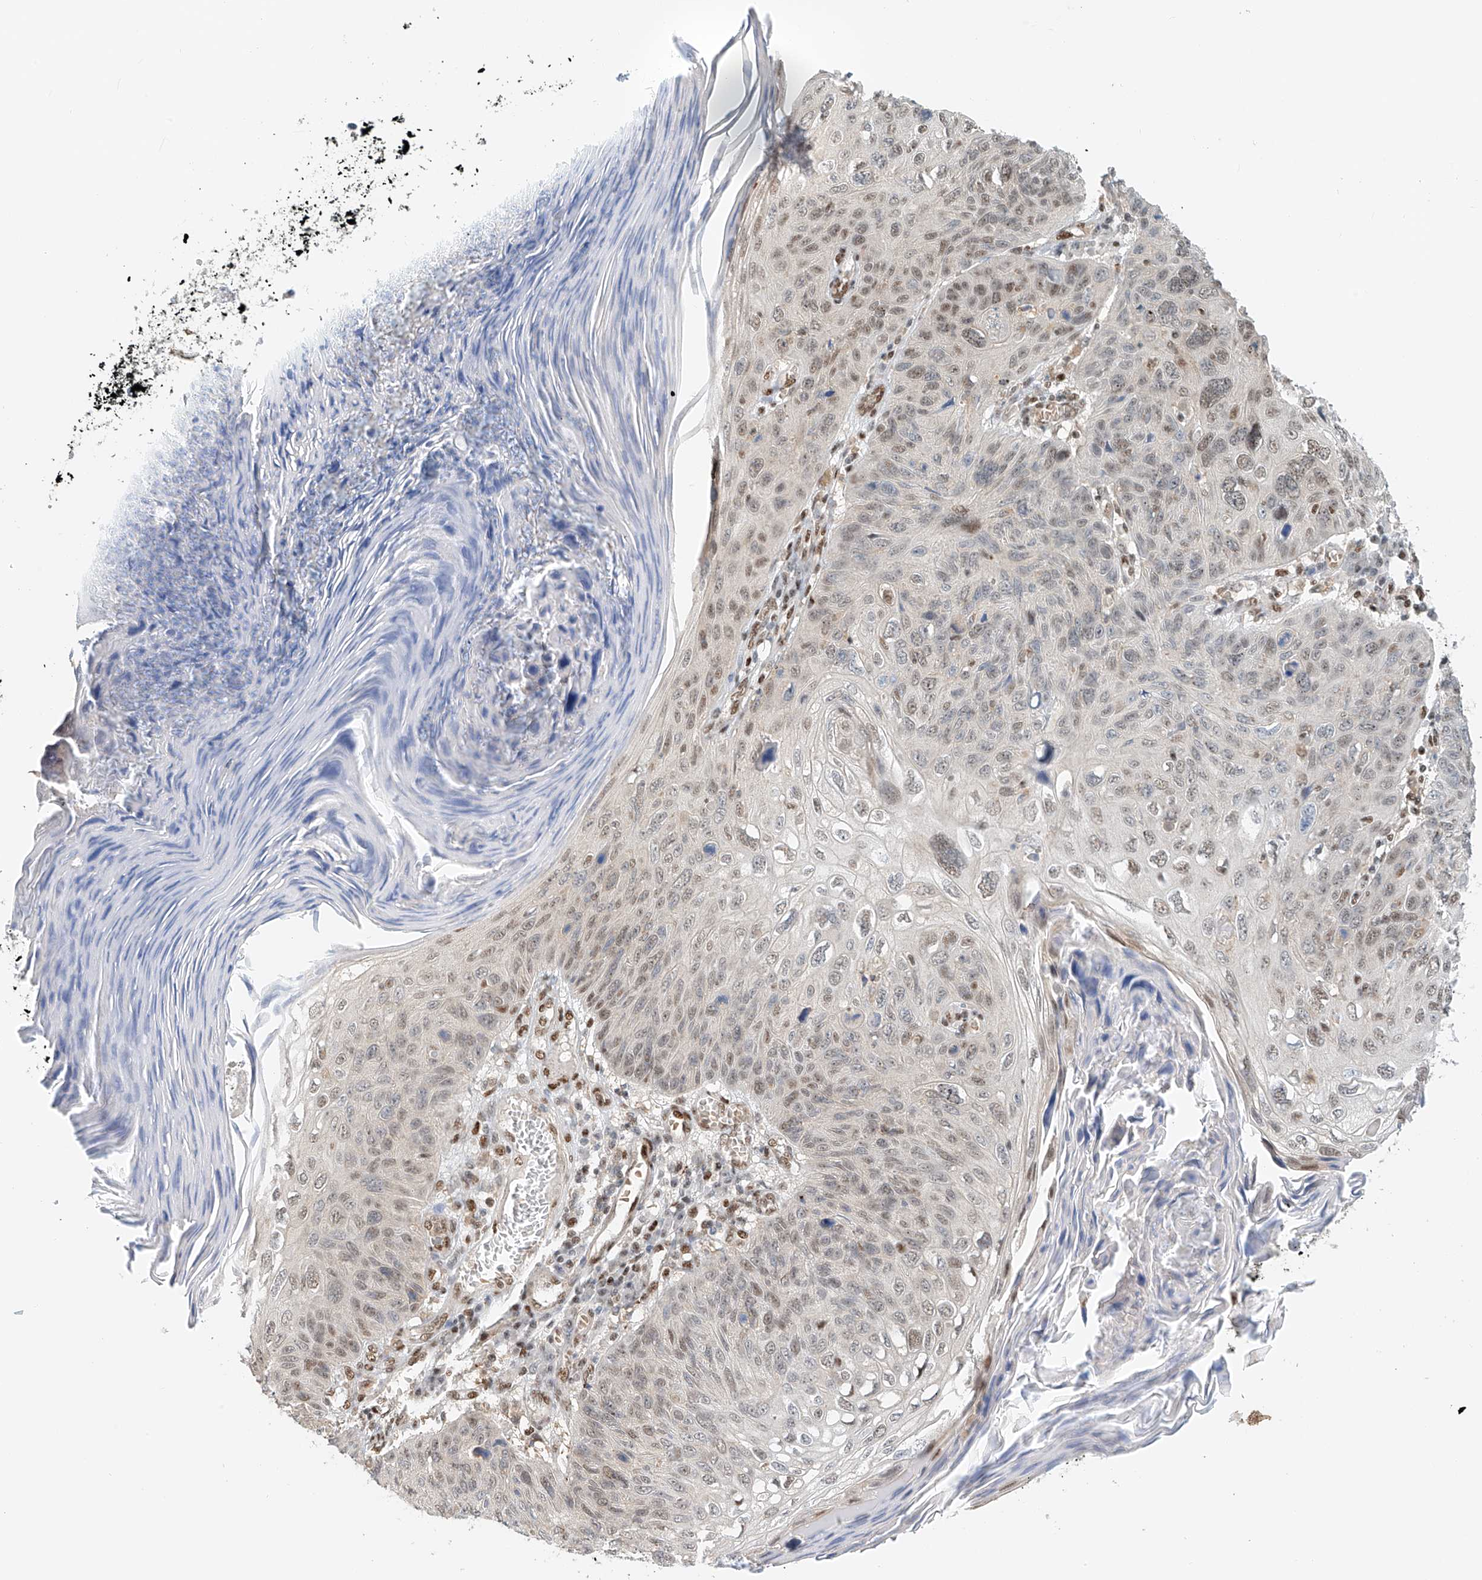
{"staining": {"intensity": "weak", "quantity": "25%-75%", "location": "nuclear"}, "tissue": "skin cancer", "cell_type": "Tumor cells", "image_type": "cancer", "snomed": [{"axis": "morphology", "description": "Squamous cell carcinoma, NOS"}, {"axis": "topography", "description": "Skin"}], "caption": "Skin cancer stained with DAB immunohistochemistry exhibits low levels of weak nuclear expression in about 25%-75% of tumor cells.", "gene": "ZNF514", "patient": {"sex": "female", "age": 90}}